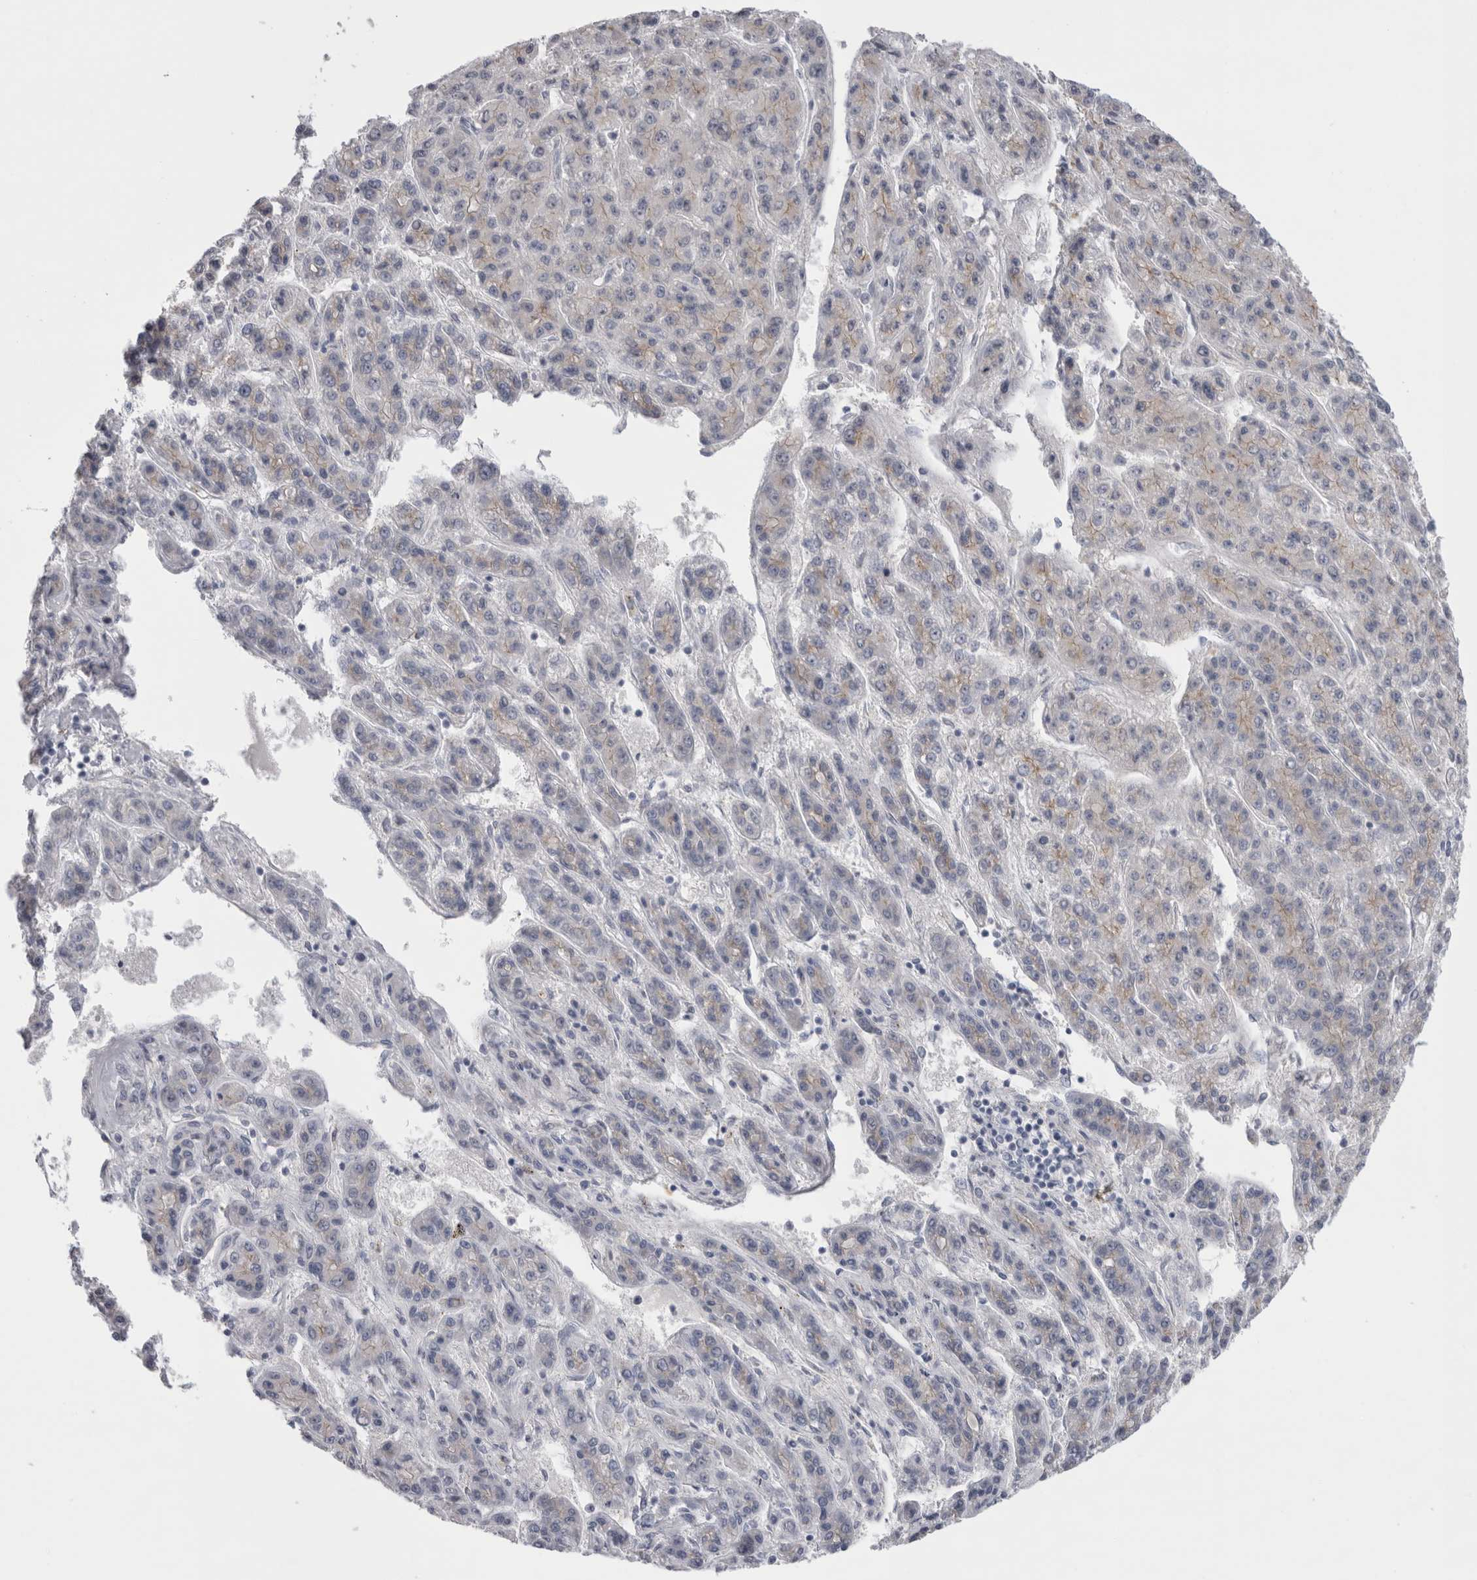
{"staining": {"intensity": "negative", "quantity": "none", "location": "none"}, "tissue": "liver cancer", "cell_type": "Tumor cells", "image_type": "cancer", "snomed": [{"axis": "morphology", "description": "Carcinoma, Hepatocellular, NOS"}, {"axis": "topography", "description": "Liver"}], "caption": "High power microscopy image of an immunohistochemistry (IHC) image of liver cancer (hepatocellular carcinoma), revealing no significant staining in tumor cells.", "gene": "AKAP9", "patient": {"sex": "male", "age": 70}}